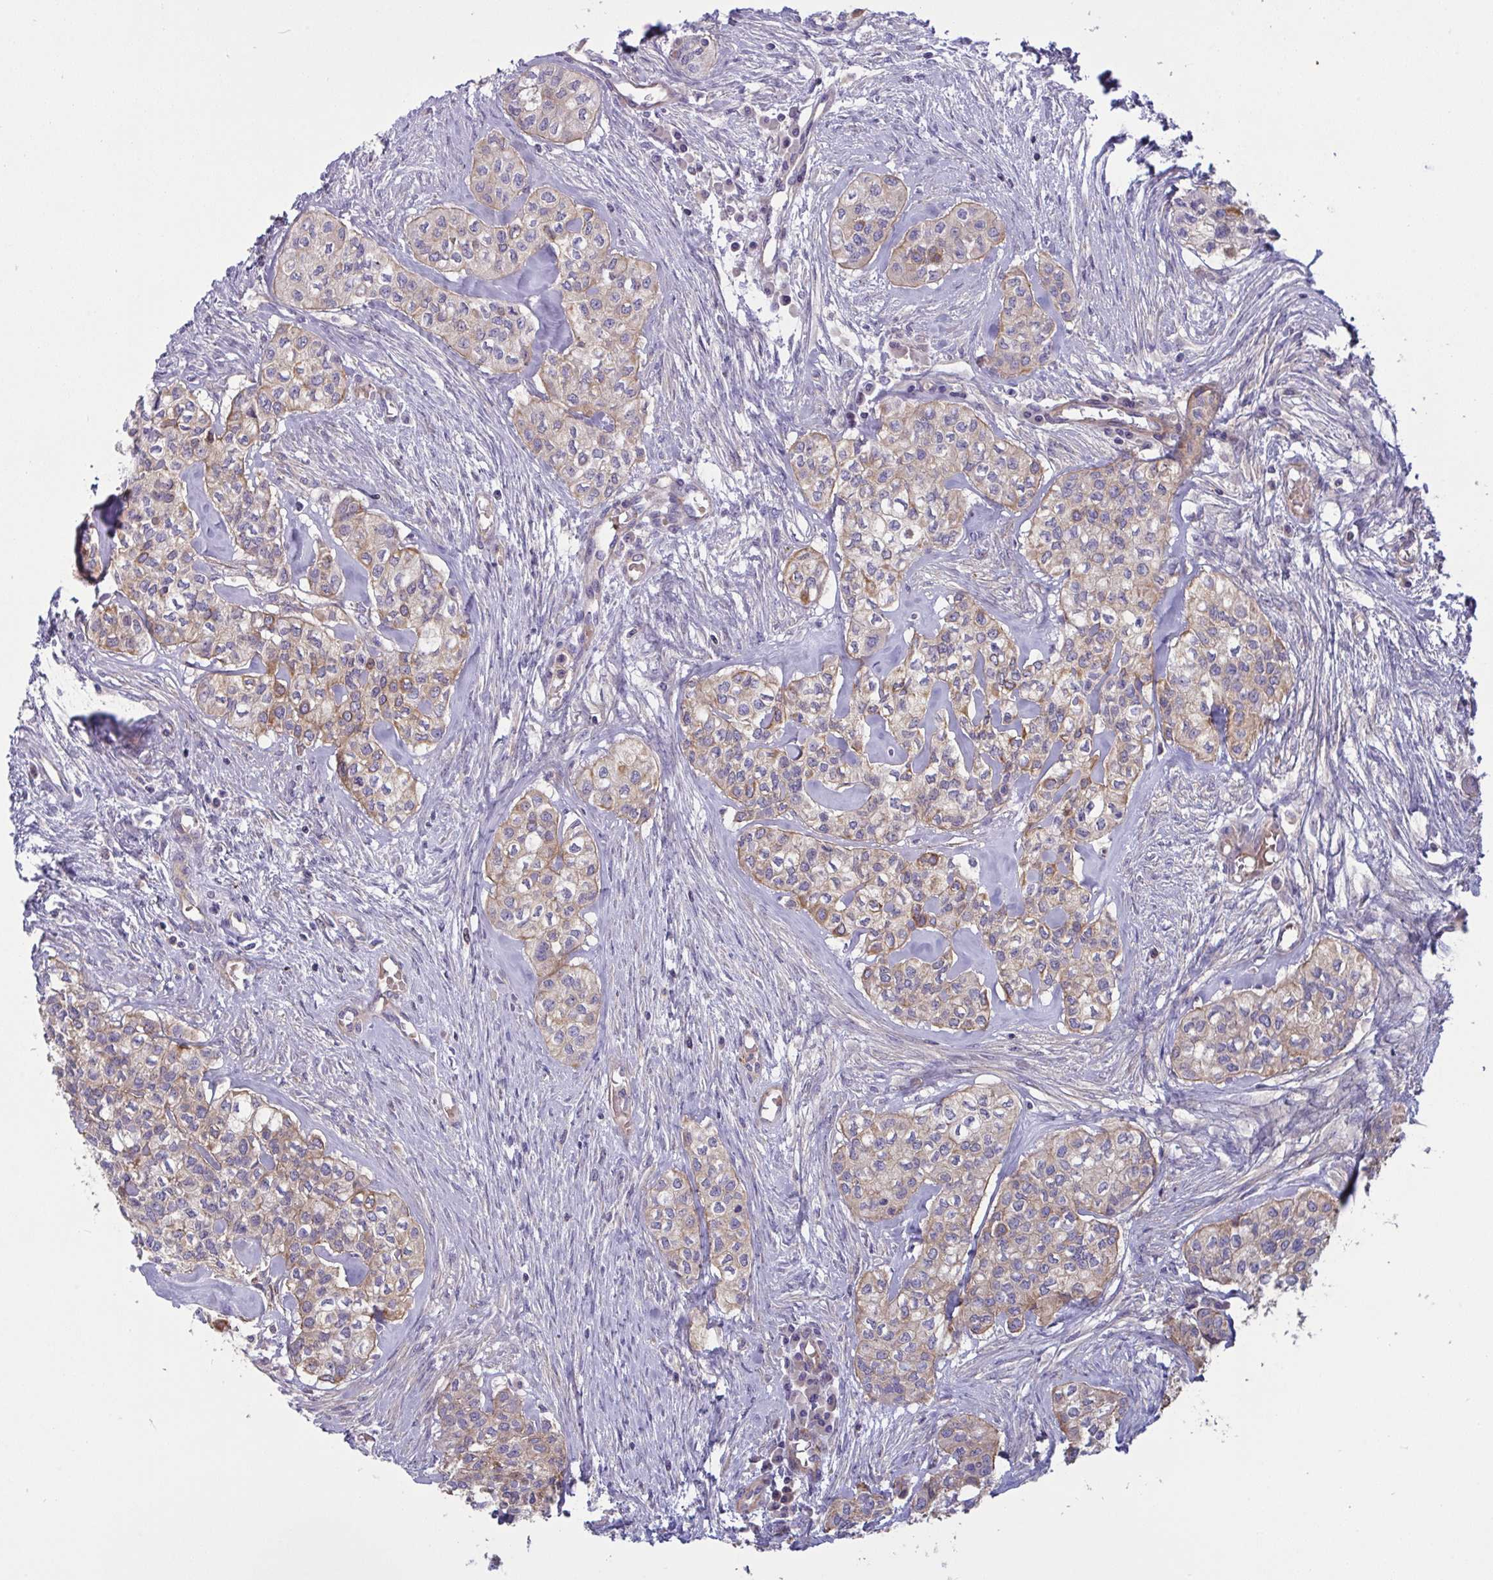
{"staining": {"intensity": "weak", "quantity": "<25%", "location": "cytoplasmic/membranous"}, "tissue": "head and neck cancer", "cell_type": "Tumor cells", "image_type": "cancer", "snomed": [{"axis": "morphology", "description": "Adenocarcinoma, NOS"}, {"axis": "topography", "description": "Head-Neck"}], "caption": "Immunohistochemical staining of human head and neck cancer shows no significant expression in tumor cells.", "gene": "TANK", "patient": {"sex": "male", "age": 81}}